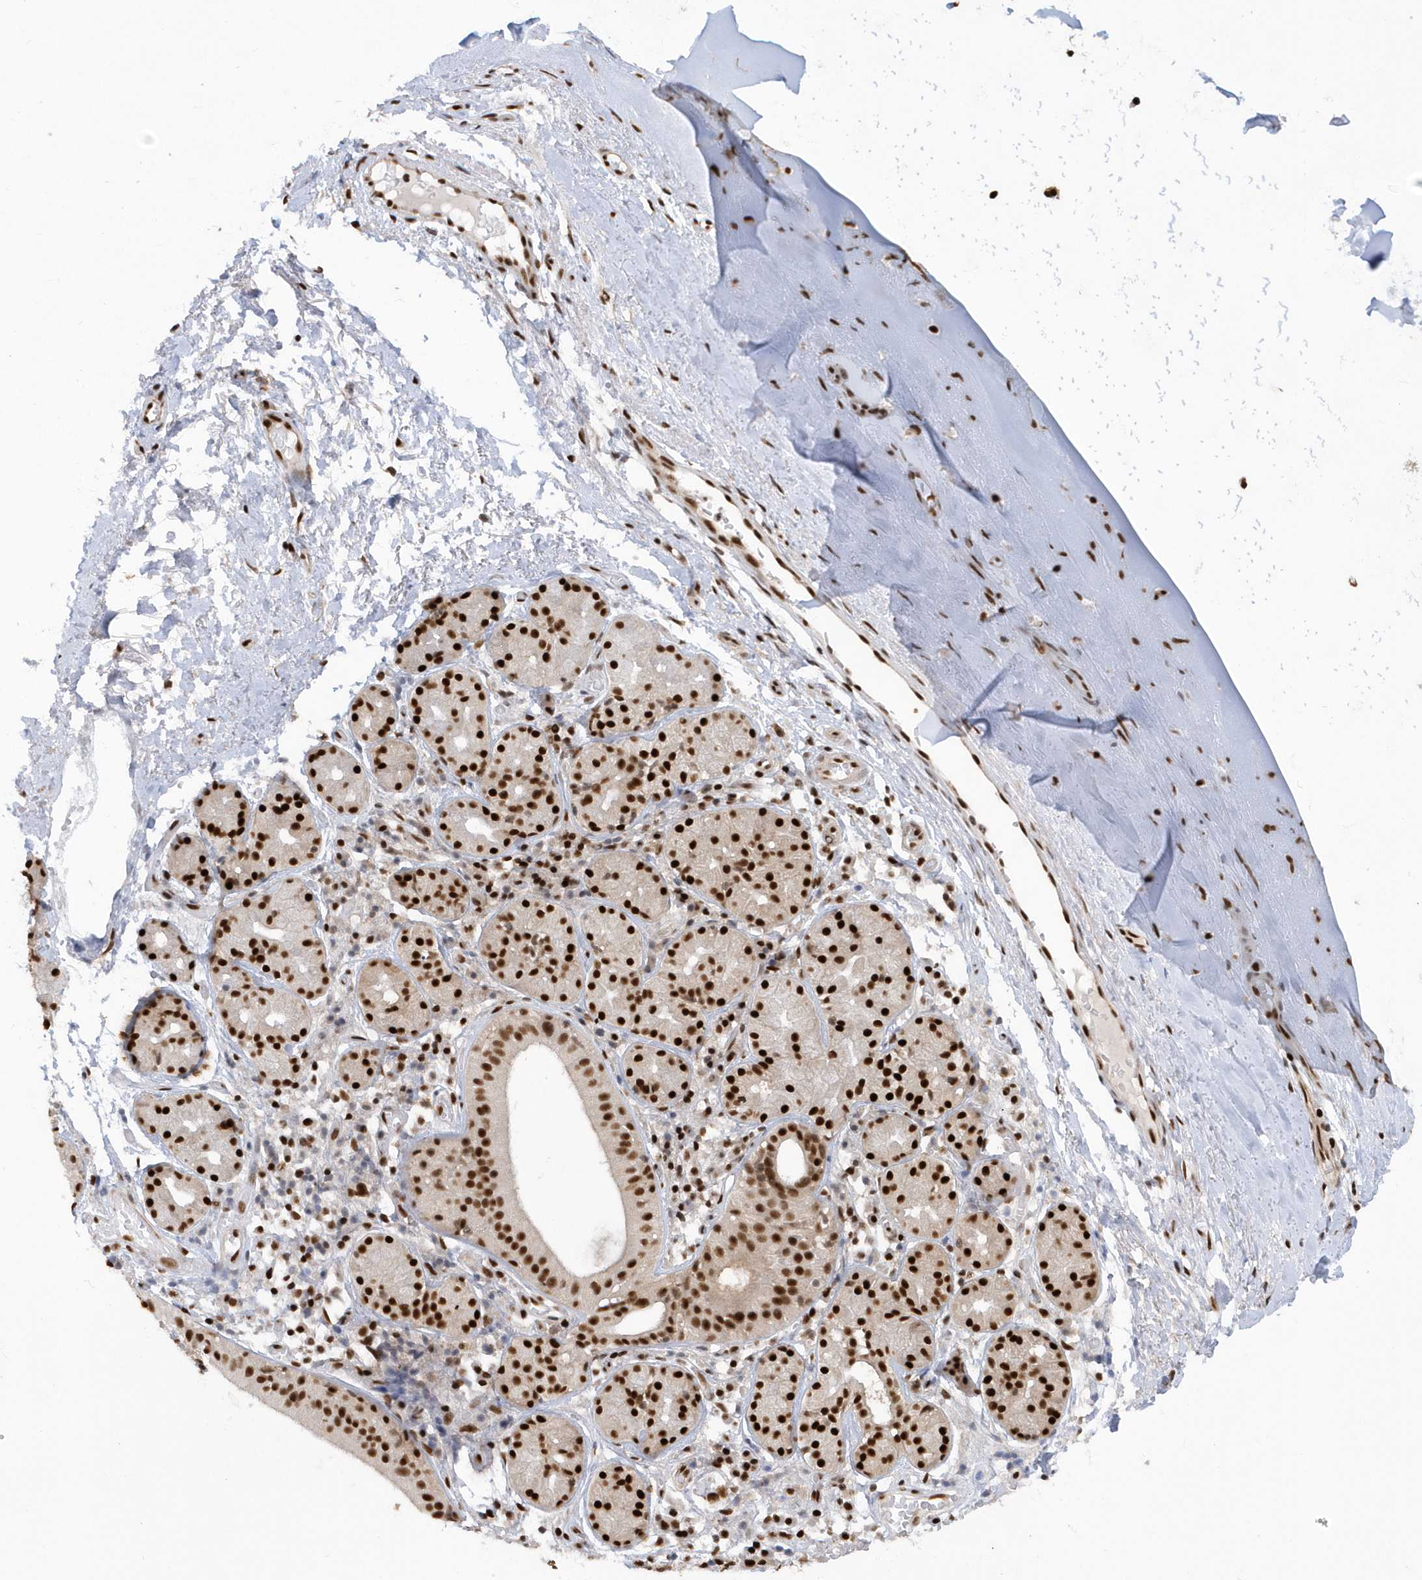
{"staining": {"intensity": "strong", "quantity": ">75%", "location": "nuclear"}, "tissue": "soft tissue", "cell_type": "Chondrocytes", "image_type": "normal", "snomed": [{"axis": "morphology", "description": "Normal tissue, NOS"}, {"axis": "morphology", "description": "Basal cell carcinoma"}, {"axis": "topography", "description": "Cartilage tissue"}, {"axis": "topography", "description": "Nasopharynx"}, {"axis": "topography", "description": "Oral tissue"}], "caption": "Protein staining of unremarkable soft tissue displays strong nuclear expression in about >75% of chondrocytes.", "gene": "SEPHS1", "patient": {"sex": "female", "age": 77}}